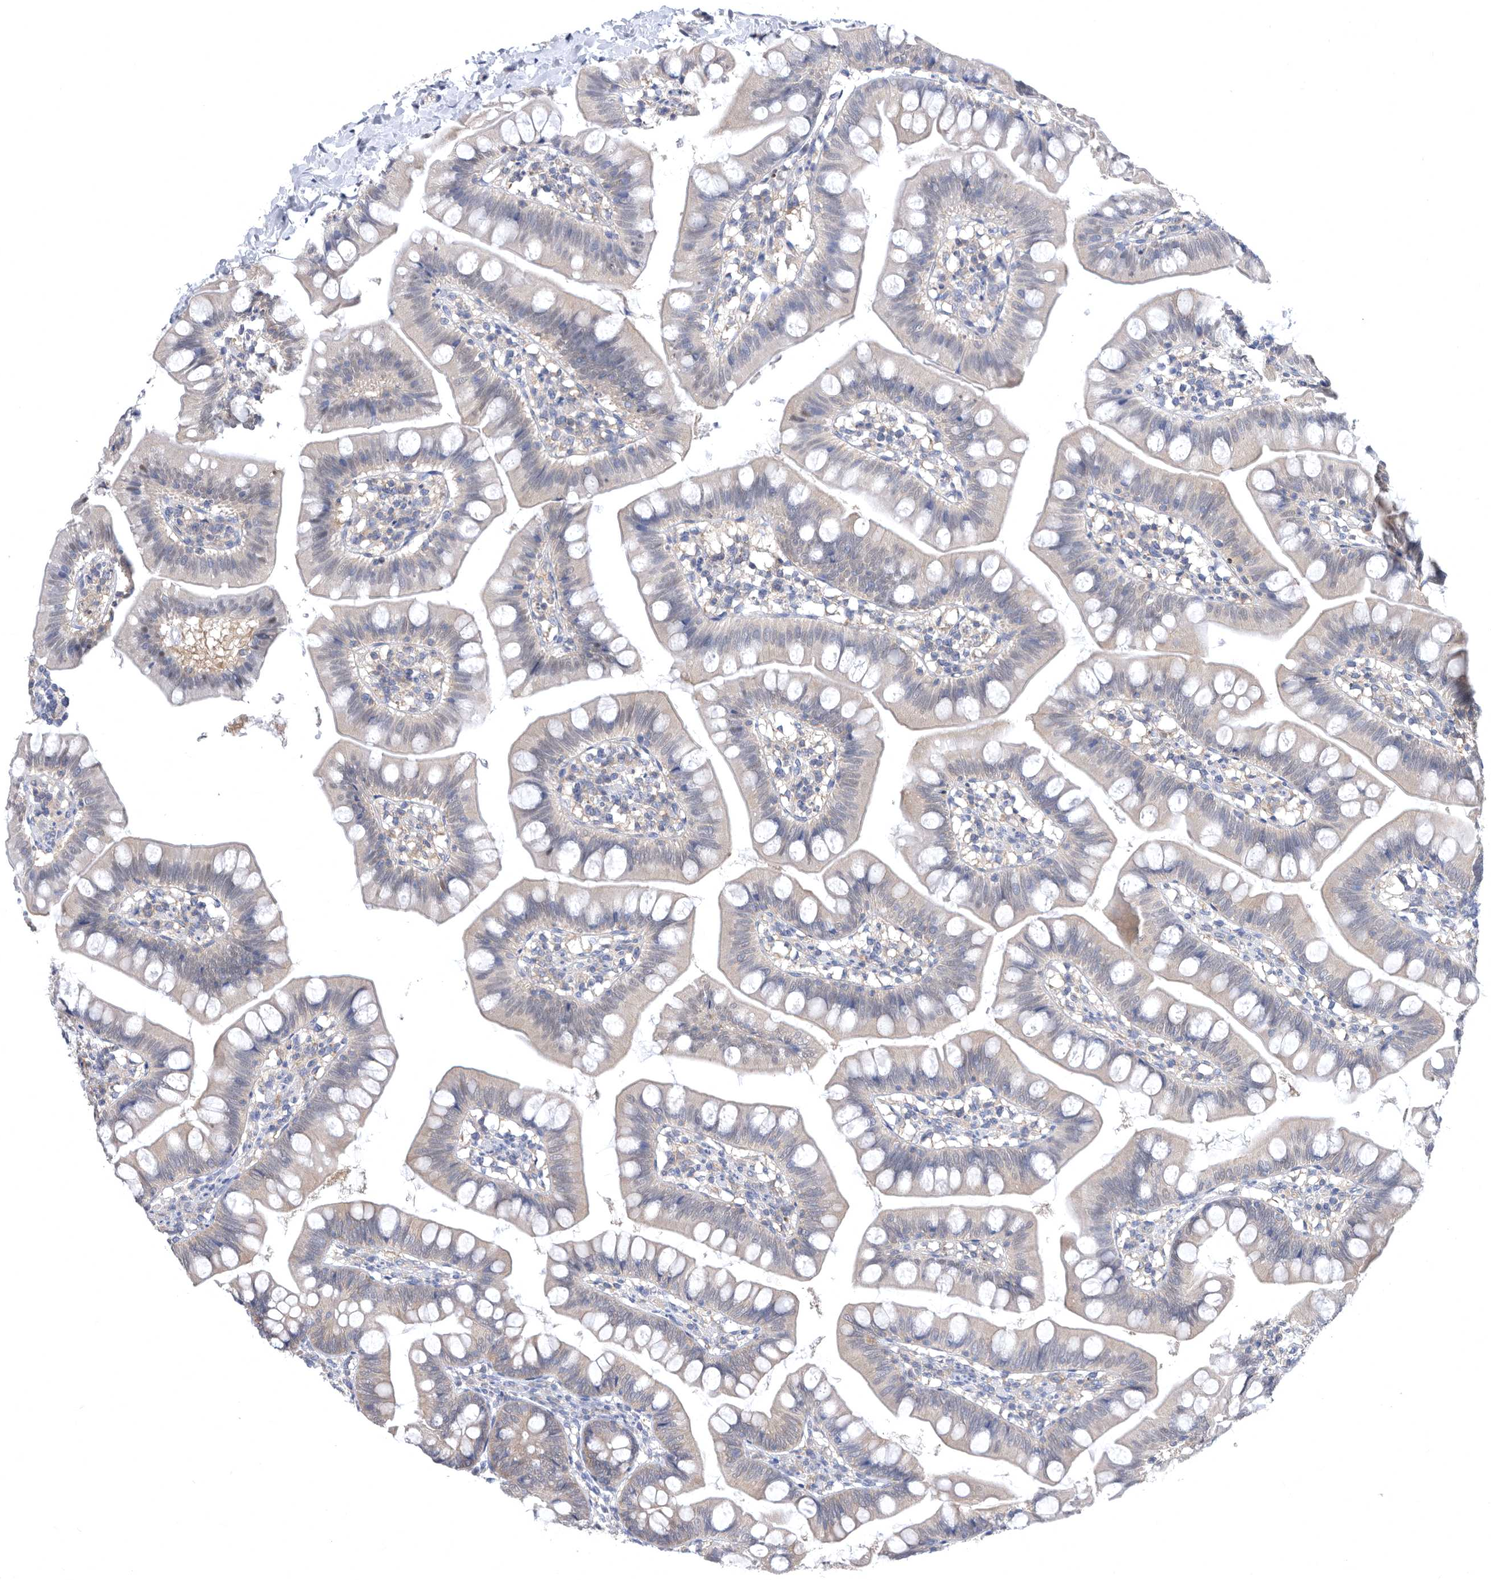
{"staining": {"intensity": "negative", "quantity": "none", "location": "none"}, "tissue": "small intestine", "cell_type": "Glandular cells", "image_type": "normal", "snomed": [{"axis": "morphology", "description": "Normal tissue, NOS"}, {"axis": "topography", "description": "Small intestine"}], "caption": "This is an IHC image of benign human small intestine. There is no expression in glandular cells.", "gene": "CCT4", "patient": {"sex": "male", "age": 7}}